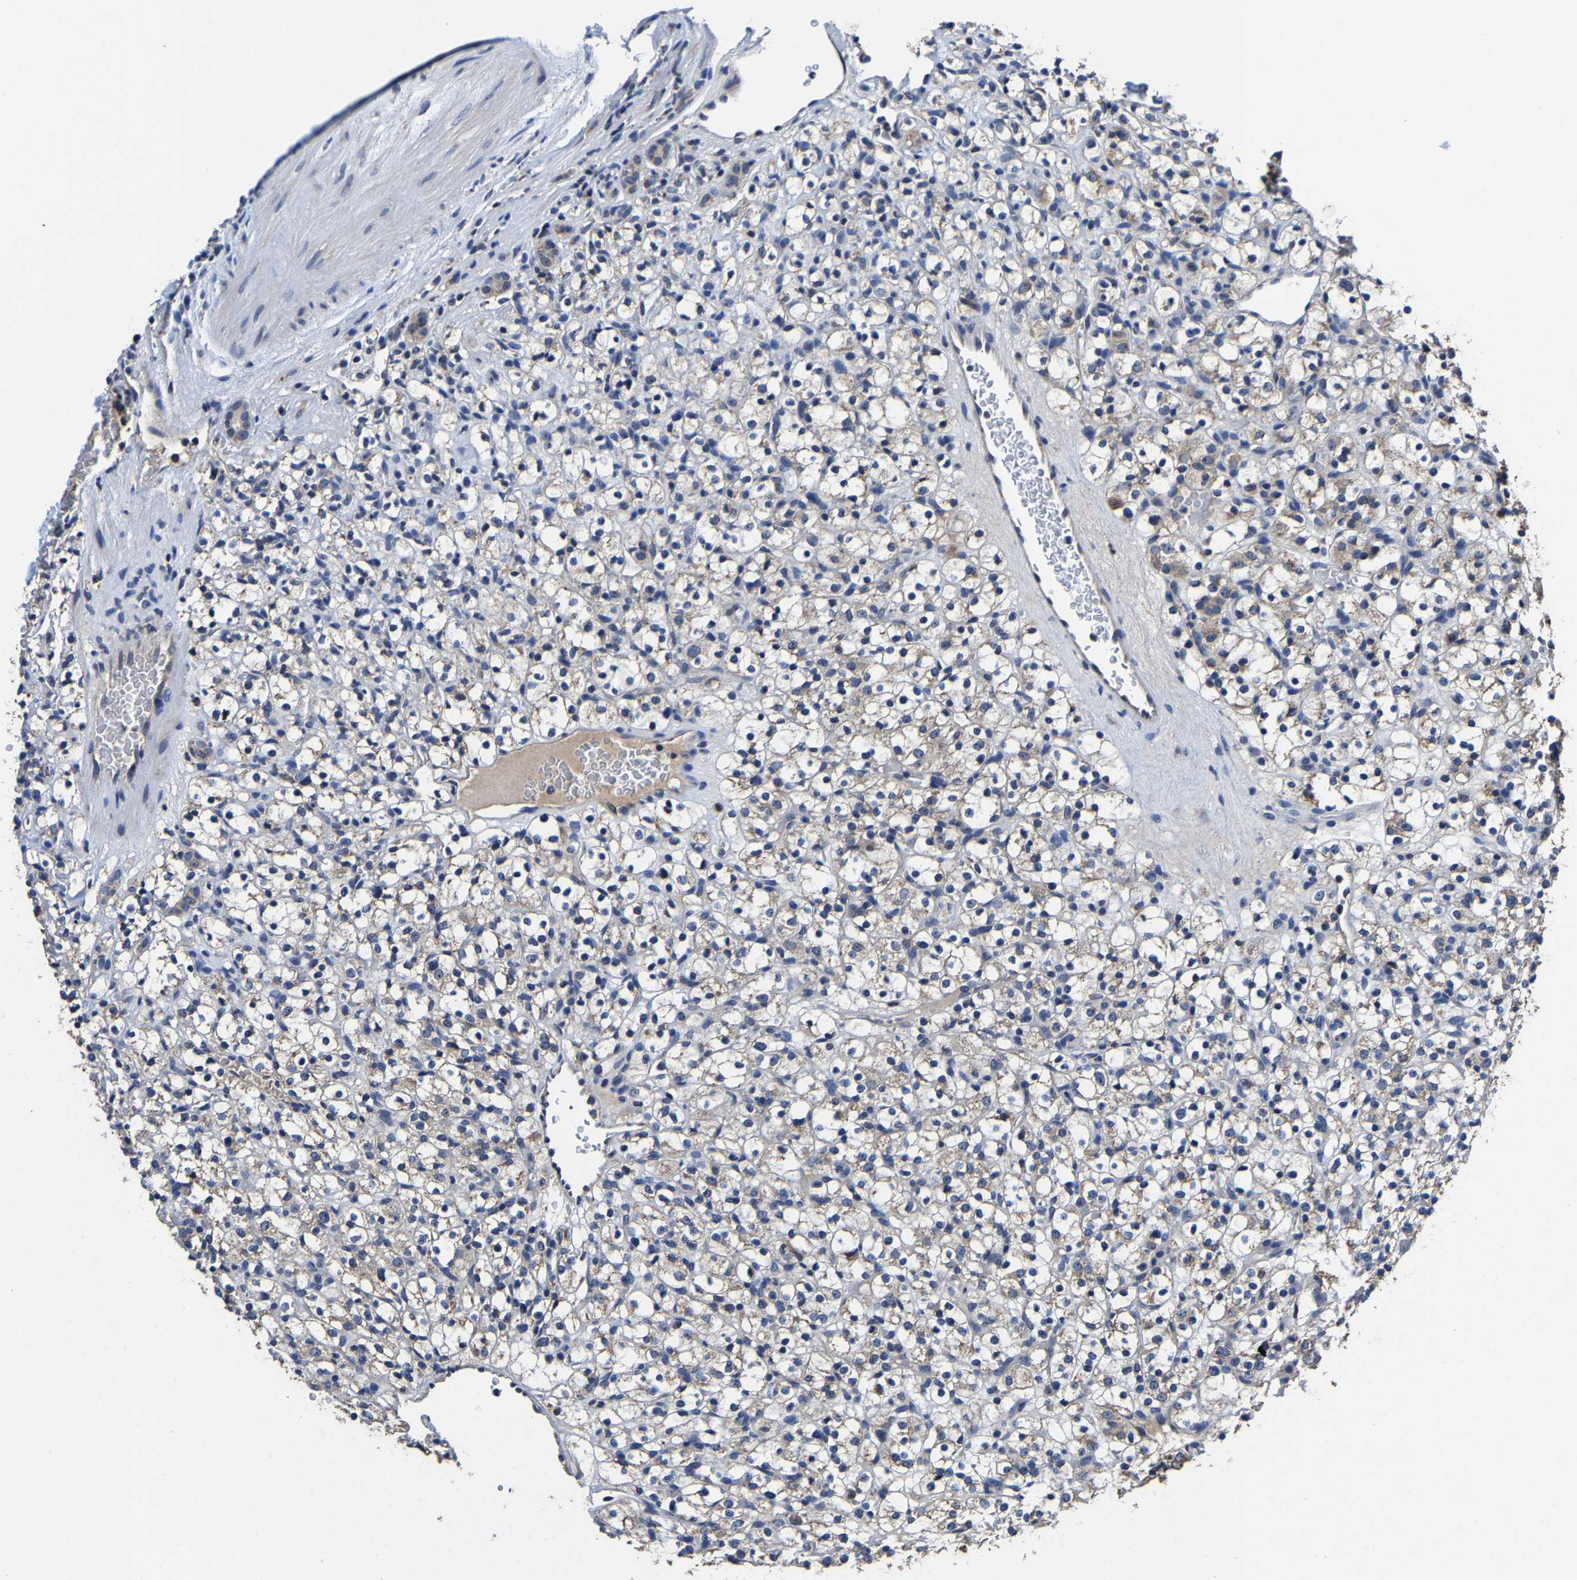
{"staining": {"intensity": "weak", "quantity": "<25%", "location": "cytoplasmic/membranous"}, "tissue": "renal cancer", "cell_type": "Tumor cells", "image_type": "cancer", "snomed": [{"axis": "morphology", "description": "Normal tissue, NOS"}, {"axis": "morphology", "description": "Adenocarcinoma, NOS"}, {"axis": "topography", "description": "Kidney"}], "caption": "Renal cancer was stained to show a protein in brown. There is no significant positivity in tumor cells.", "gene": "ZCCHC7", "patient": {"sex": "female", "age": 72}}